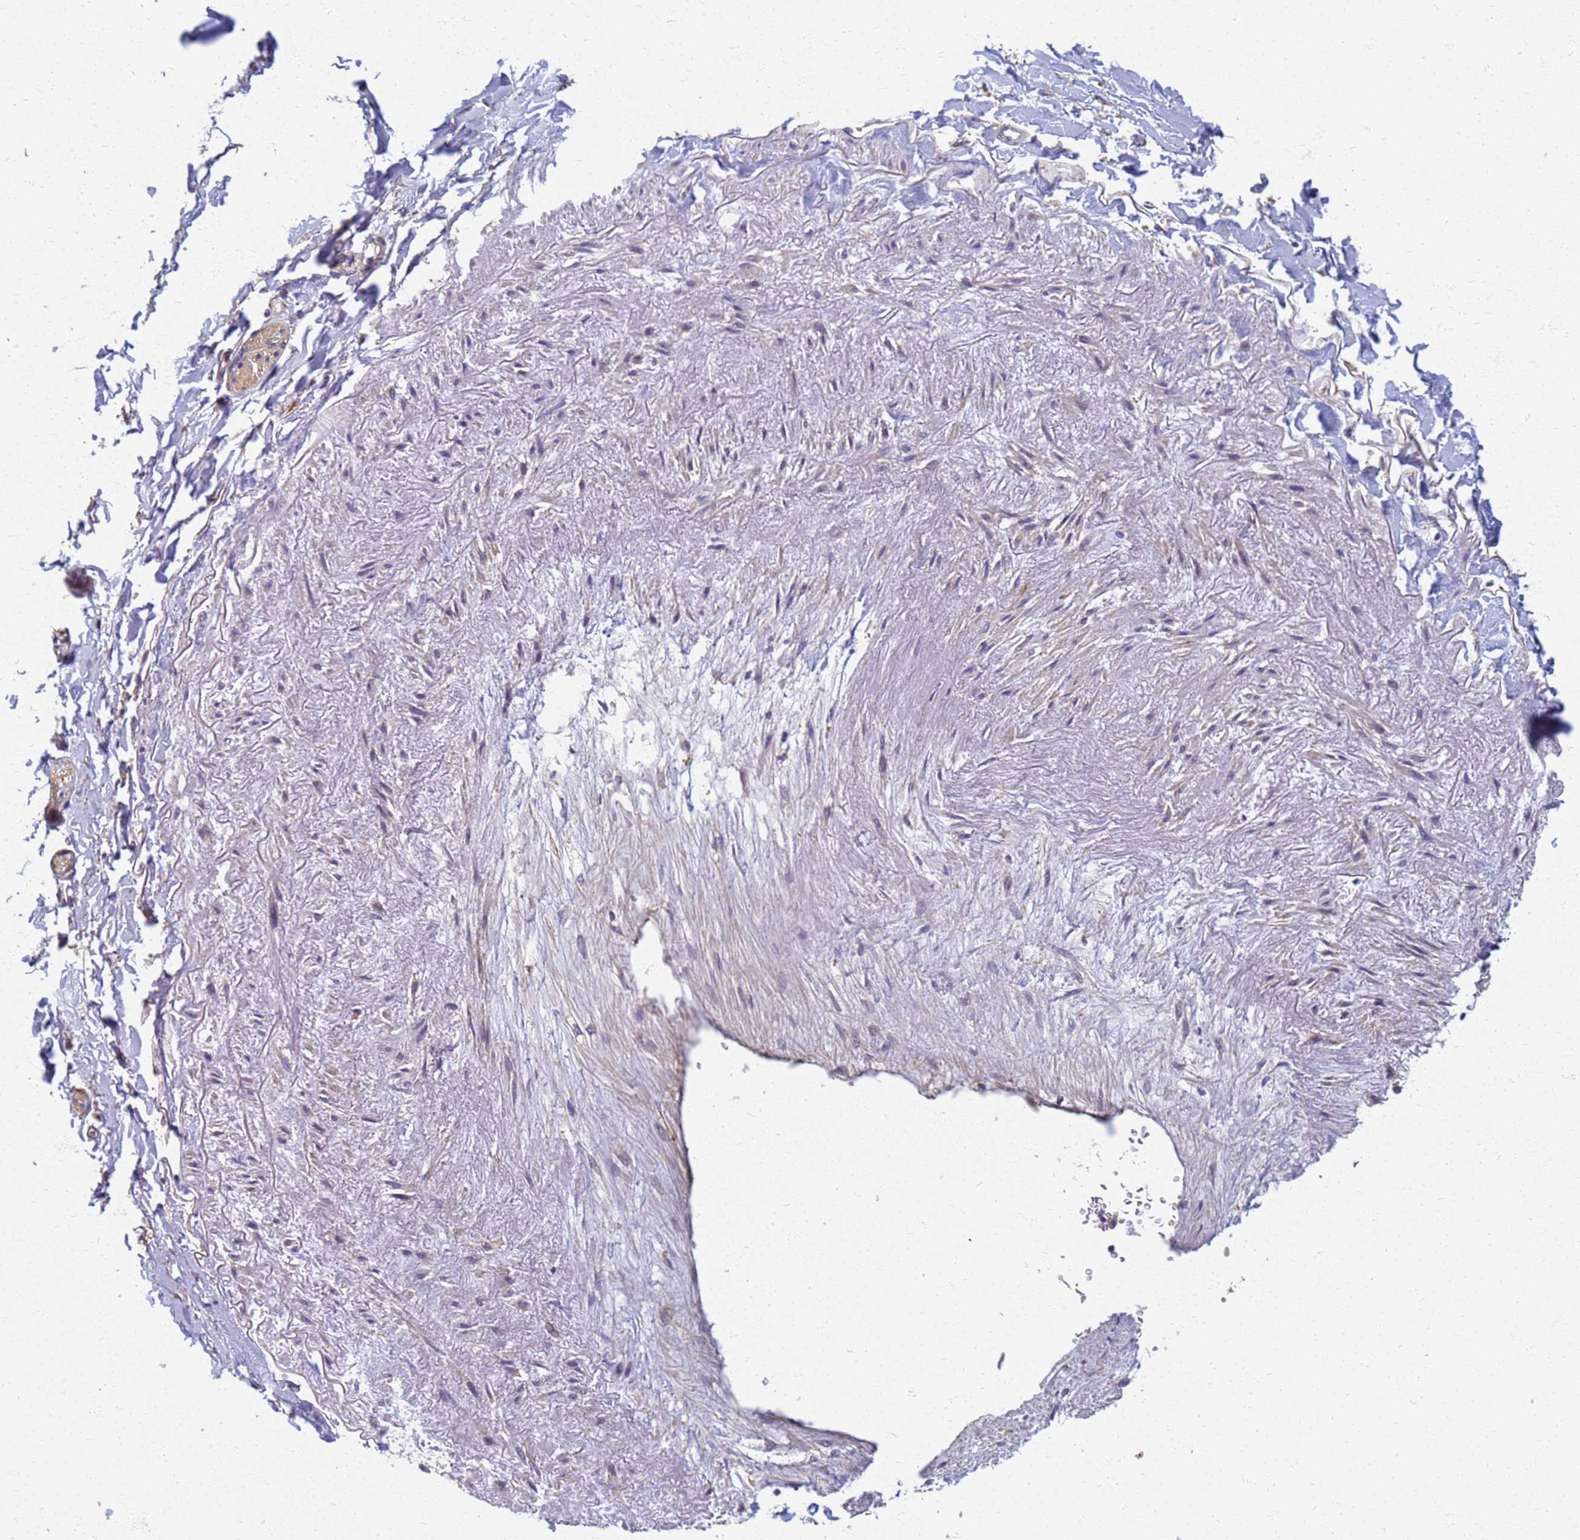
{"staining": {"intensity": "negative", "quantity": "none", "location": "none"}, "tissue": "adipose tissue", "cell_type": "Adipocytes", "image_type": "normal", "snomed": [{"axis": "morphology", "description": "Normal tissue, NOS"}, {"axis": "topography", "description": "Cartilage tissue"}], "caption": "Histopathology image shows no protein expression in adipocytes of unremarkable adipose tissue. Brightfield microscopy of immunohistochemistry stained with DAB (brown) and hematoxylin (blue), captured at high magnification.", "gene": "EEA1", "patient": {"sex": "male", "age": 73}}